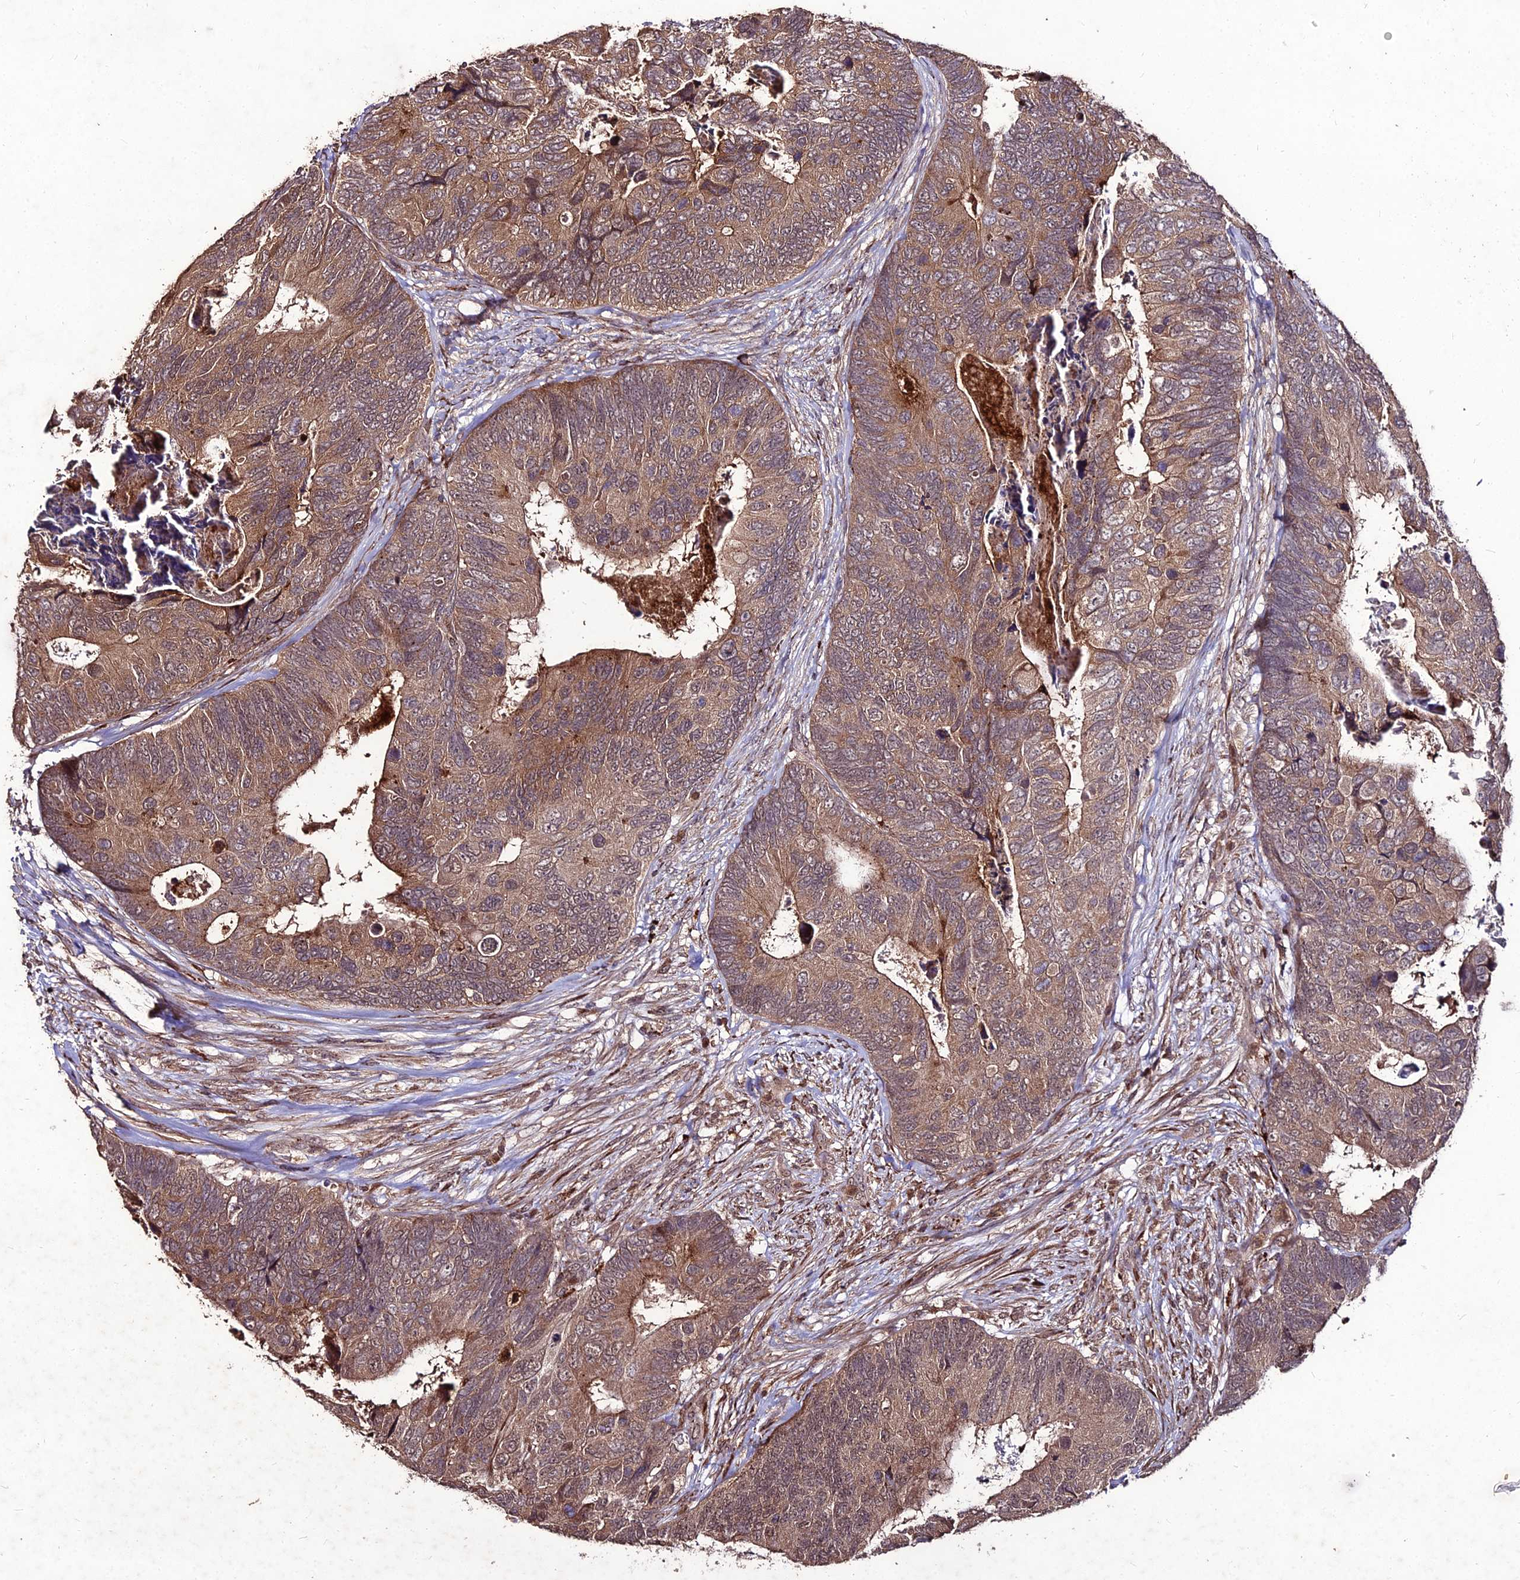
{"staining": {"intensity": "moderate", "quantity": ">75%", "location": "cytoplasmic/membranous"}, "tissue": "colorectal cancer", "cell_type": "Tumor cells", "image_type": "cancer", "snomed": [{"axis": "morphology", "description": "Adenocarcinoma, NOS"}, {"axis": "topography", "description": "Colon"}], "caption": "Colorectal cancer stained with a brown dye demonstrates moderate cytoplasmic/membranous positive expression in about >75% of tumor cells.", "gene": "ZNF766", "patient": {"sex": "female", "age": 67}}